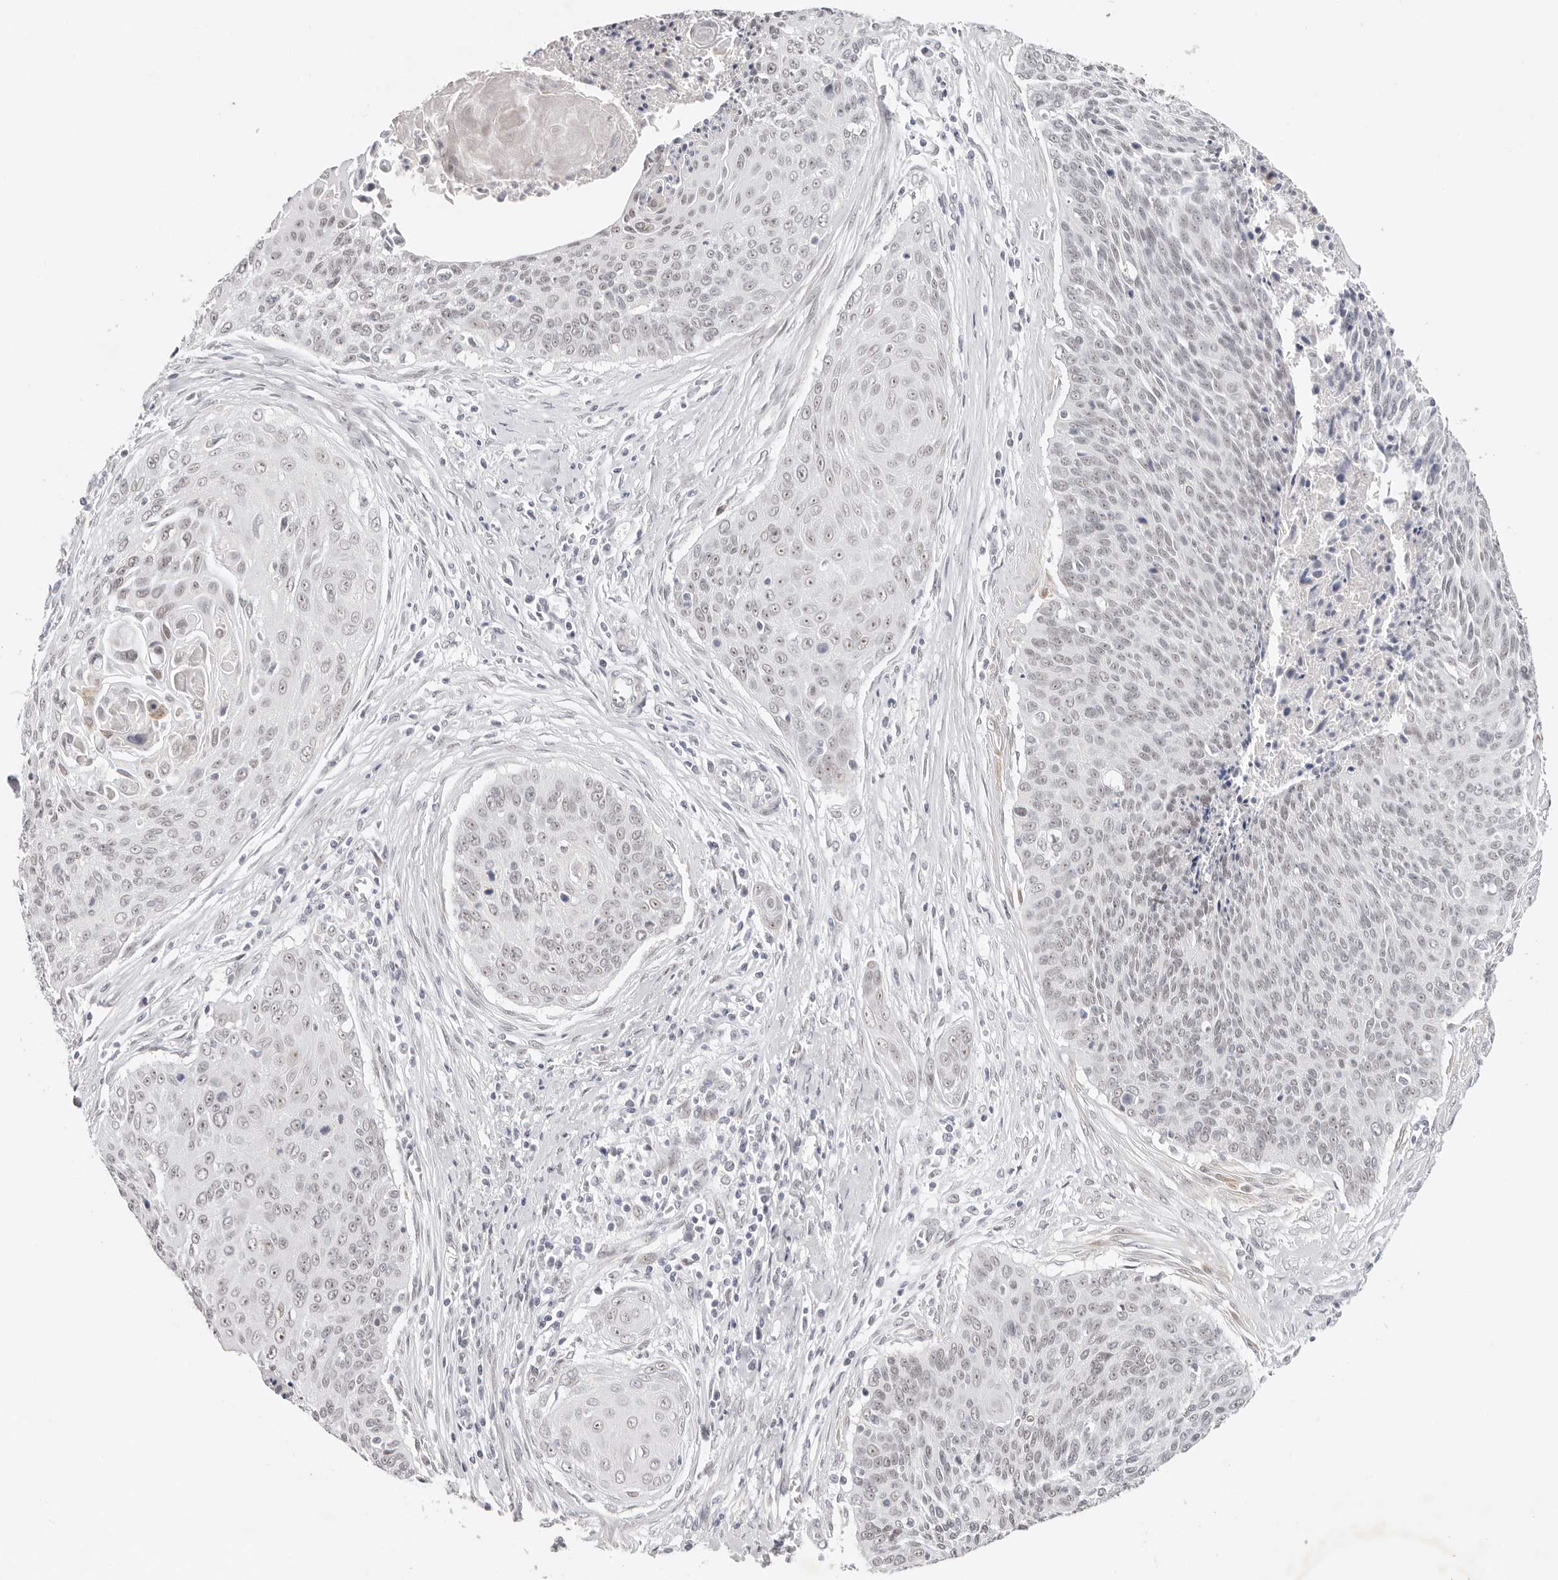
{"staining": {"intensity": "weak", "quantity": "<25%", "location": "nuclear"}, "tissue": "cervical cancer", "cell_type": "Tumor cells", "image_type": "cancer", "snomed": [{"axis": "morphology", "description": "Squamous cell carcinoma, NOS"}, {"axis": "topography", "description": "Cervix"}], "caption": "Cervical cancer (squamous cell carcinoma) stained for a protein using immunohistochemistry (IHC) reveals no expression tumor cells.", "gene": "LARP7", "patient": {"sex": "female", "age": 55}}